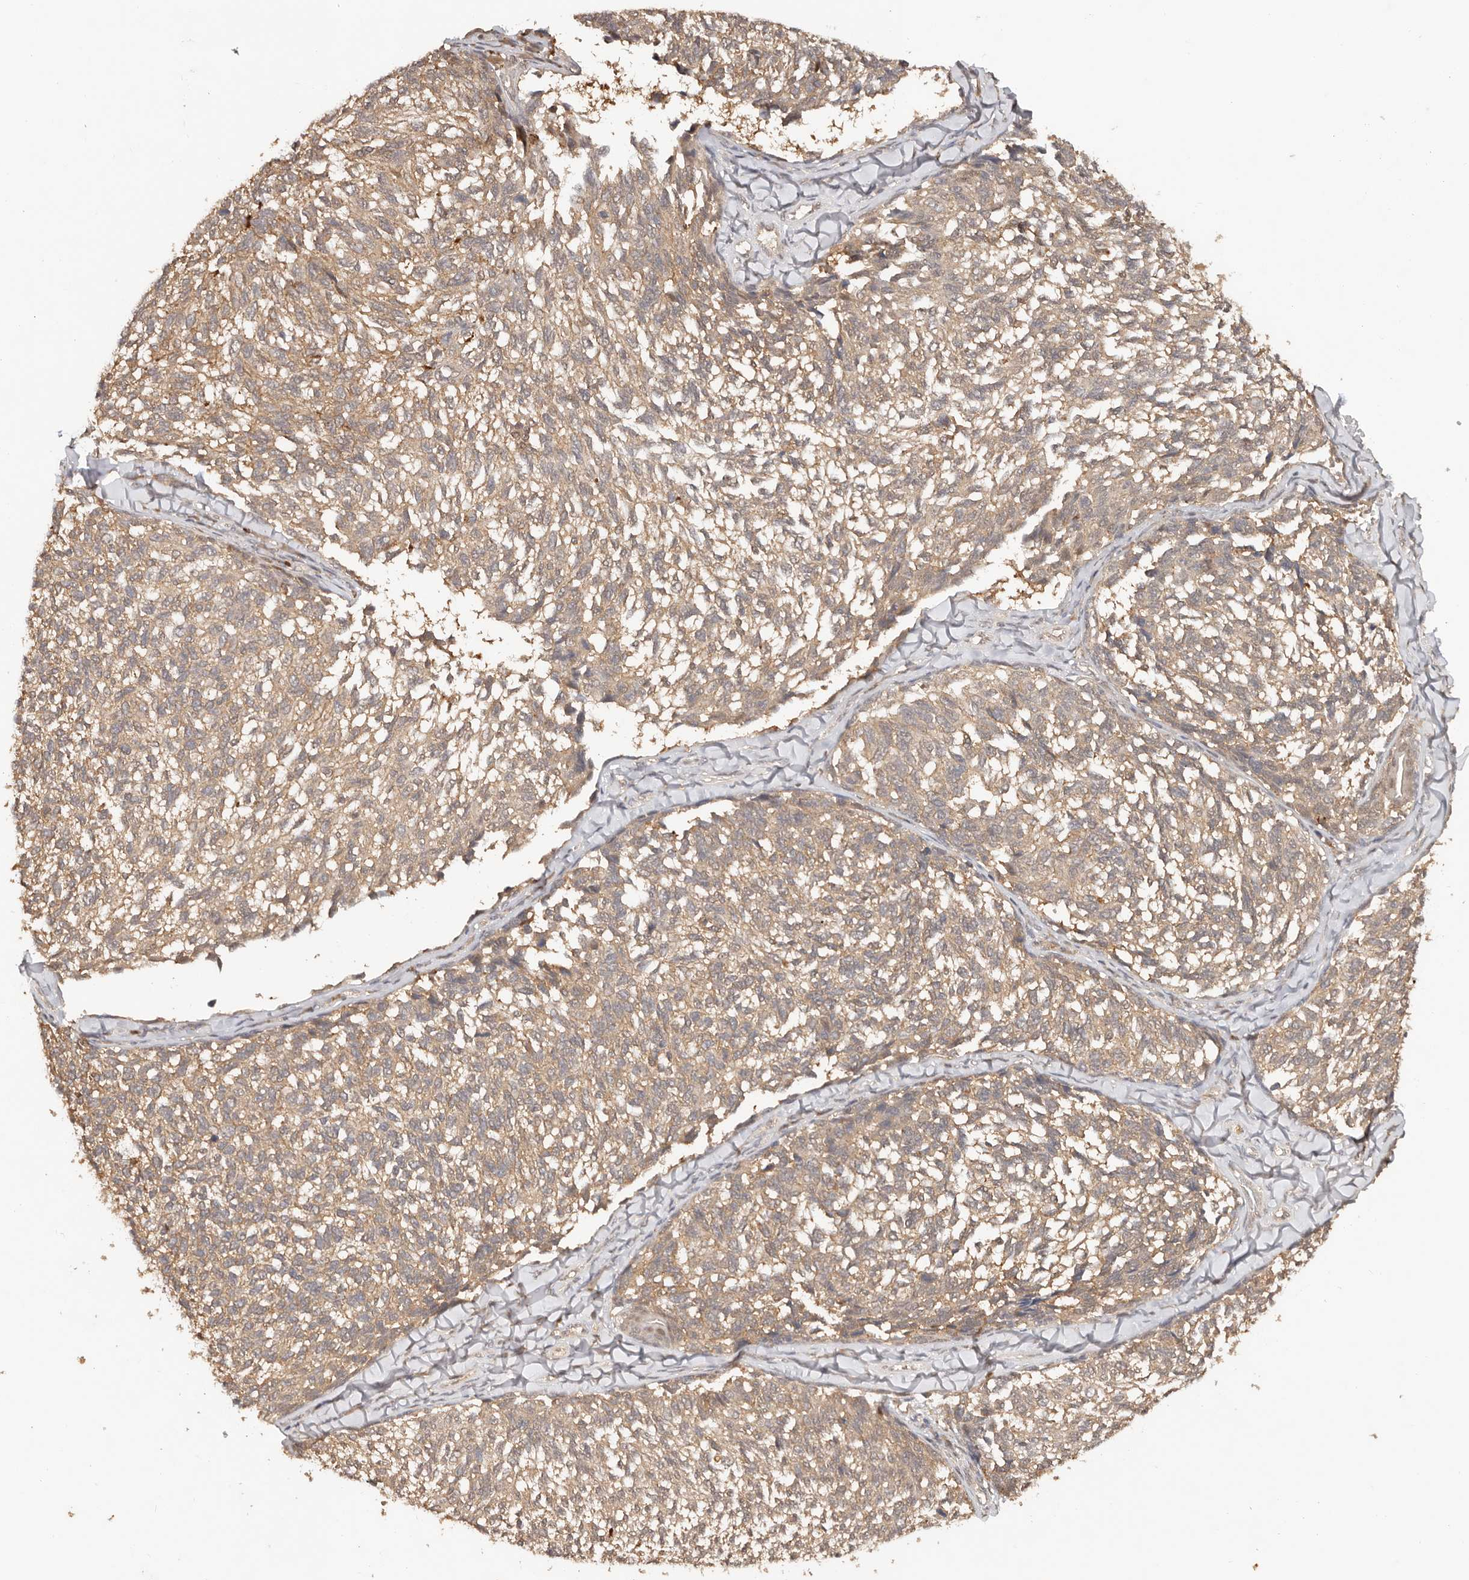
{"staining": {"intensity": "moderate", "quantity": ">75%", "location": "cytoplasmic/membranous,nuclear"}, "tissue": "melanoma", "cell_type": "Tumor cells", "image_type": "cancer", "snomed": [{"axis": "morphology", "description": "Malignant melanoma, NOS"}, {"axis": "topography", "description": "Skin"}], "caption": "Tumor cells display medium levels of moderate cytoplasmic/membranous and nuclear staining in about >75% of cells in melanoma.", "gene": "PSMA5", "patient": {"sex": "female", "age": 73}}